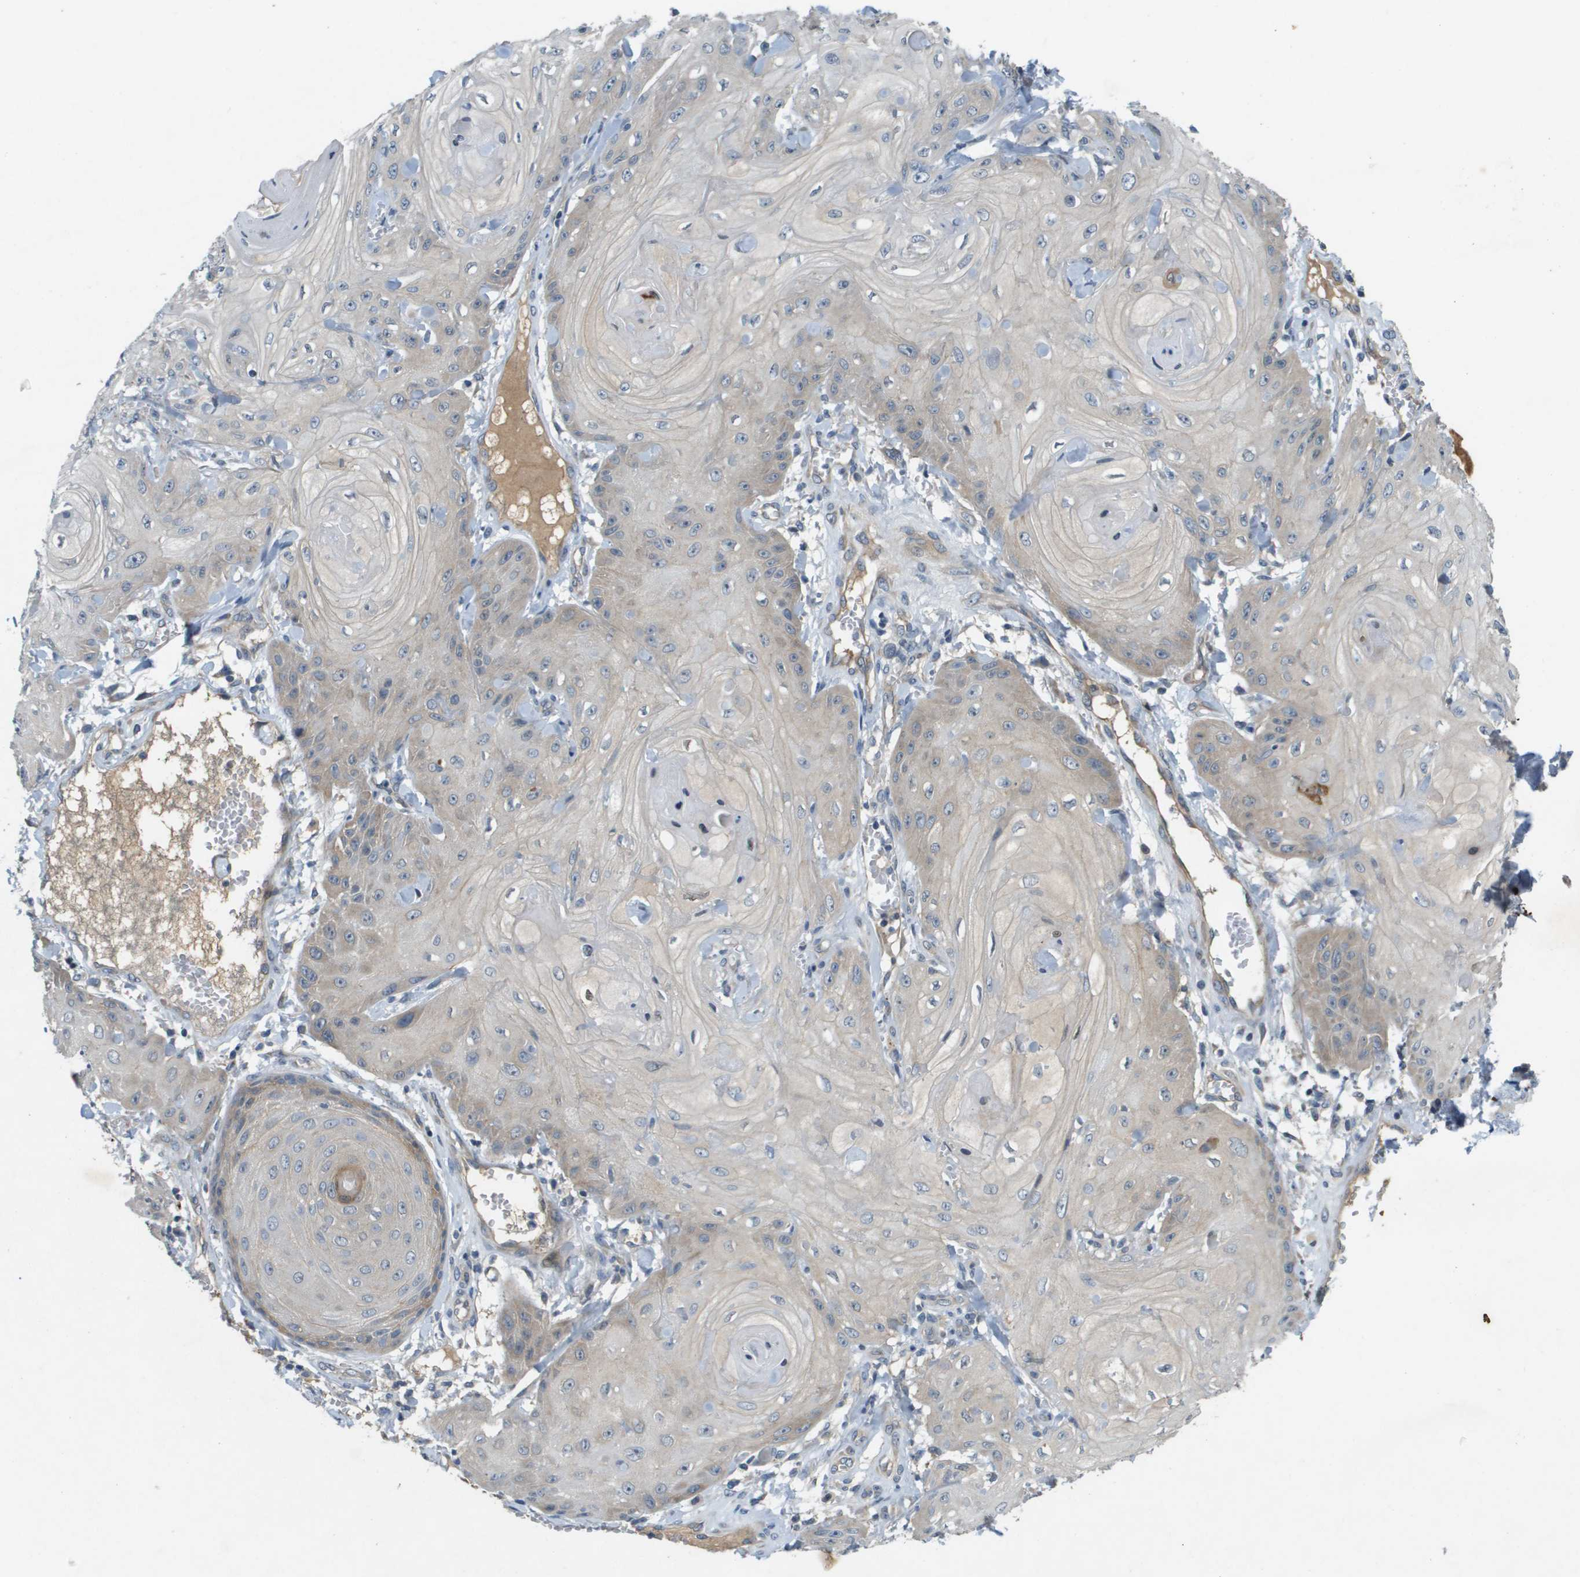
{"staining": {"intensity": "weak", "quantity": "<25%", "location": "cytoplasmic/membranous"}, "tissue": "skin cancer", "cell_type": "Tumor cells", "image_type": "cancer", "snomed": [{"axis": "morphology", "description": "Squamous cell carcinoma, NOS"}, {"axis": "topography", "description": "Skin"}], "caption": "The histopathology image exhibits no staining of tumor cells in skin cancer. (Immunohistochemistry (ihc), brightfield microscopy, high magnification).", "gene": "PGAP3", "patient": {"sex": "male", "age": 74}}